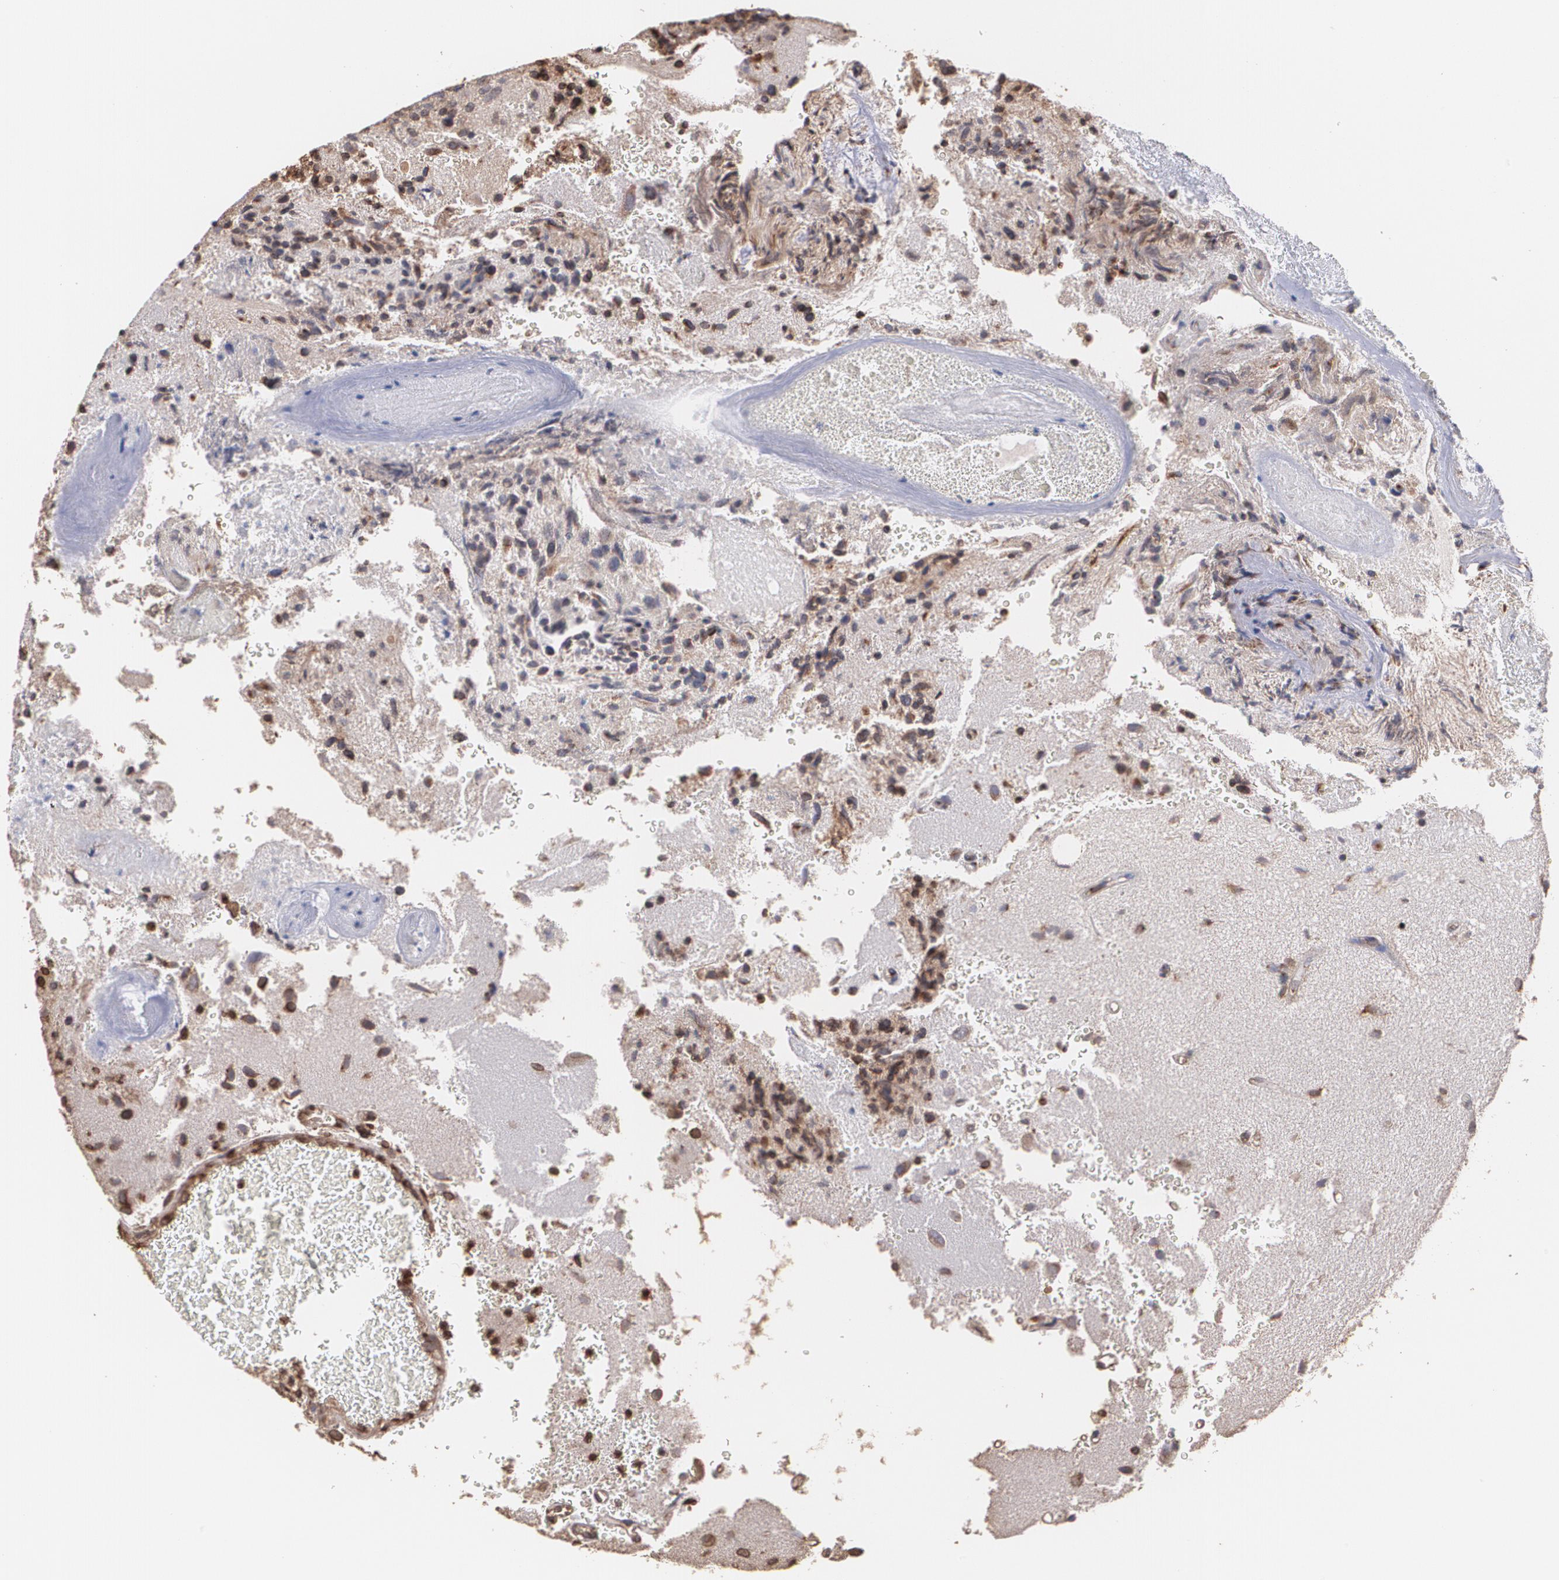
{"staining": {"intensity": "strong", "quantity": ">75%", "location": "cytoplasmic/membranous"}, "tissue": "glioma", "cell_type": "Tumor cells", "image_type": "cancer", "snomed": [{"axis": "morphology", "description": "Normal tissue, NOS"}, {"axis": "morphology", "description": "Glioma, malignant, High grade"}, {"axis": "topography", "description": "Cerebral cortex"}], "caption": "Immunohistochemistry (IHC) photomicrograph of neoplastic tissue: malignant glioma (high-grade) stained using IHC shows high levels of strong protein expression localized specifically in the cytoplasmic/membranous of tumor cells, appearing as a cytoplasmic/membranous brown color.", "gene": "TRIP11", "patient": {"sex": "male", "age": 75}}